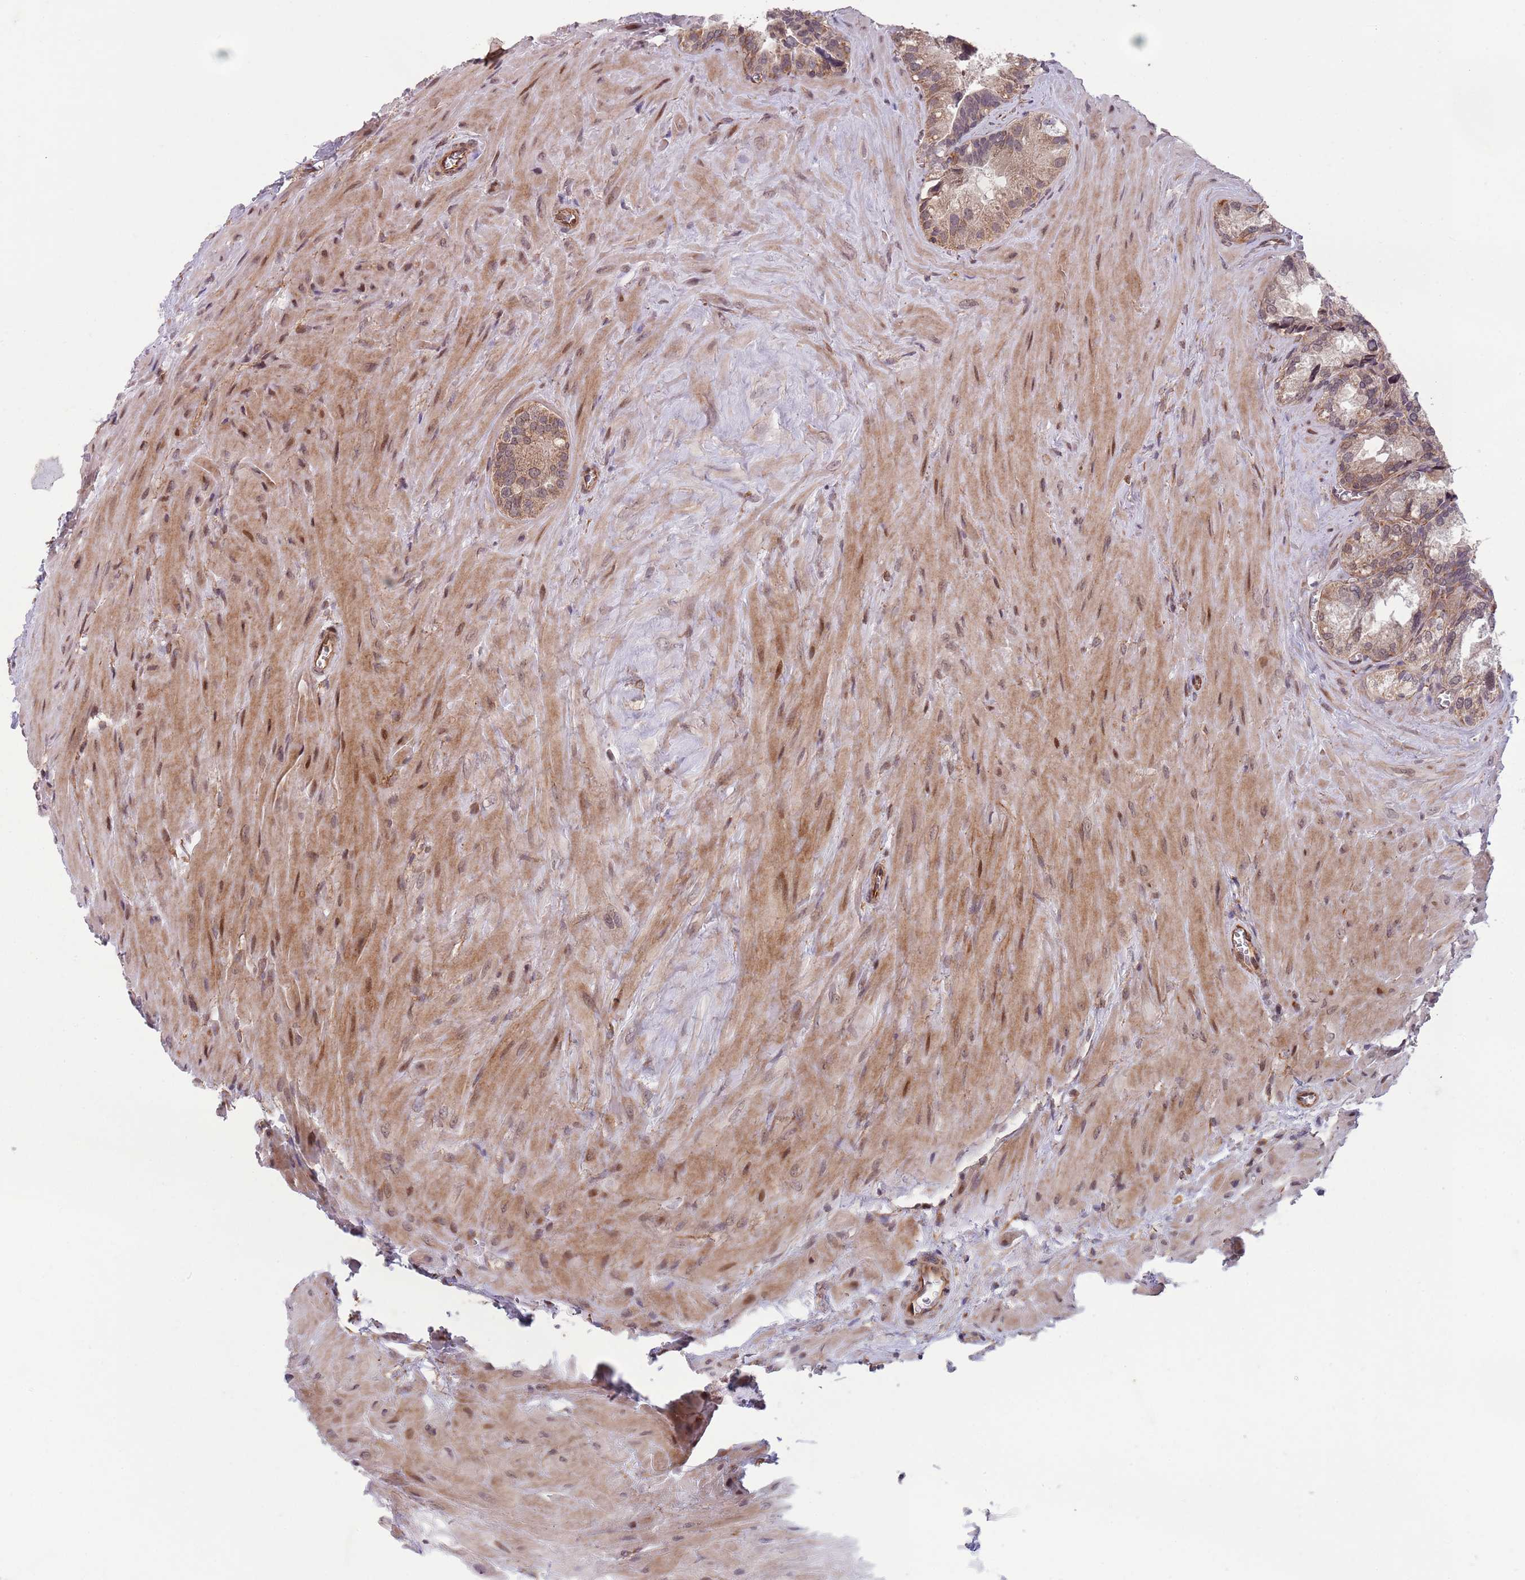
{"staining": {"intensity": "weak", "quantity": ">75%", "location": "cytoplasmic/membranous,nuclear"}, "tissue": "seminal vesicle", "cell_type": "Glandular cells", "image_type": "normal", "snomed": [{"axis": "morphology", "description": "Normal tissue, NOS"}, {"axis": "topography", "description": "Seminal veicle"}], "caption": "A low amount of weak cytoplasmic/membranous,nuclear expression is present in about >75% of glandular cells in normal seminal vesicle. (DAB (3,3'-diaminobenzidine) IHC with brightfield microscopy, high magnification).", "gene": "CHD9", "patient": {"sex": "male", "age": 68}}